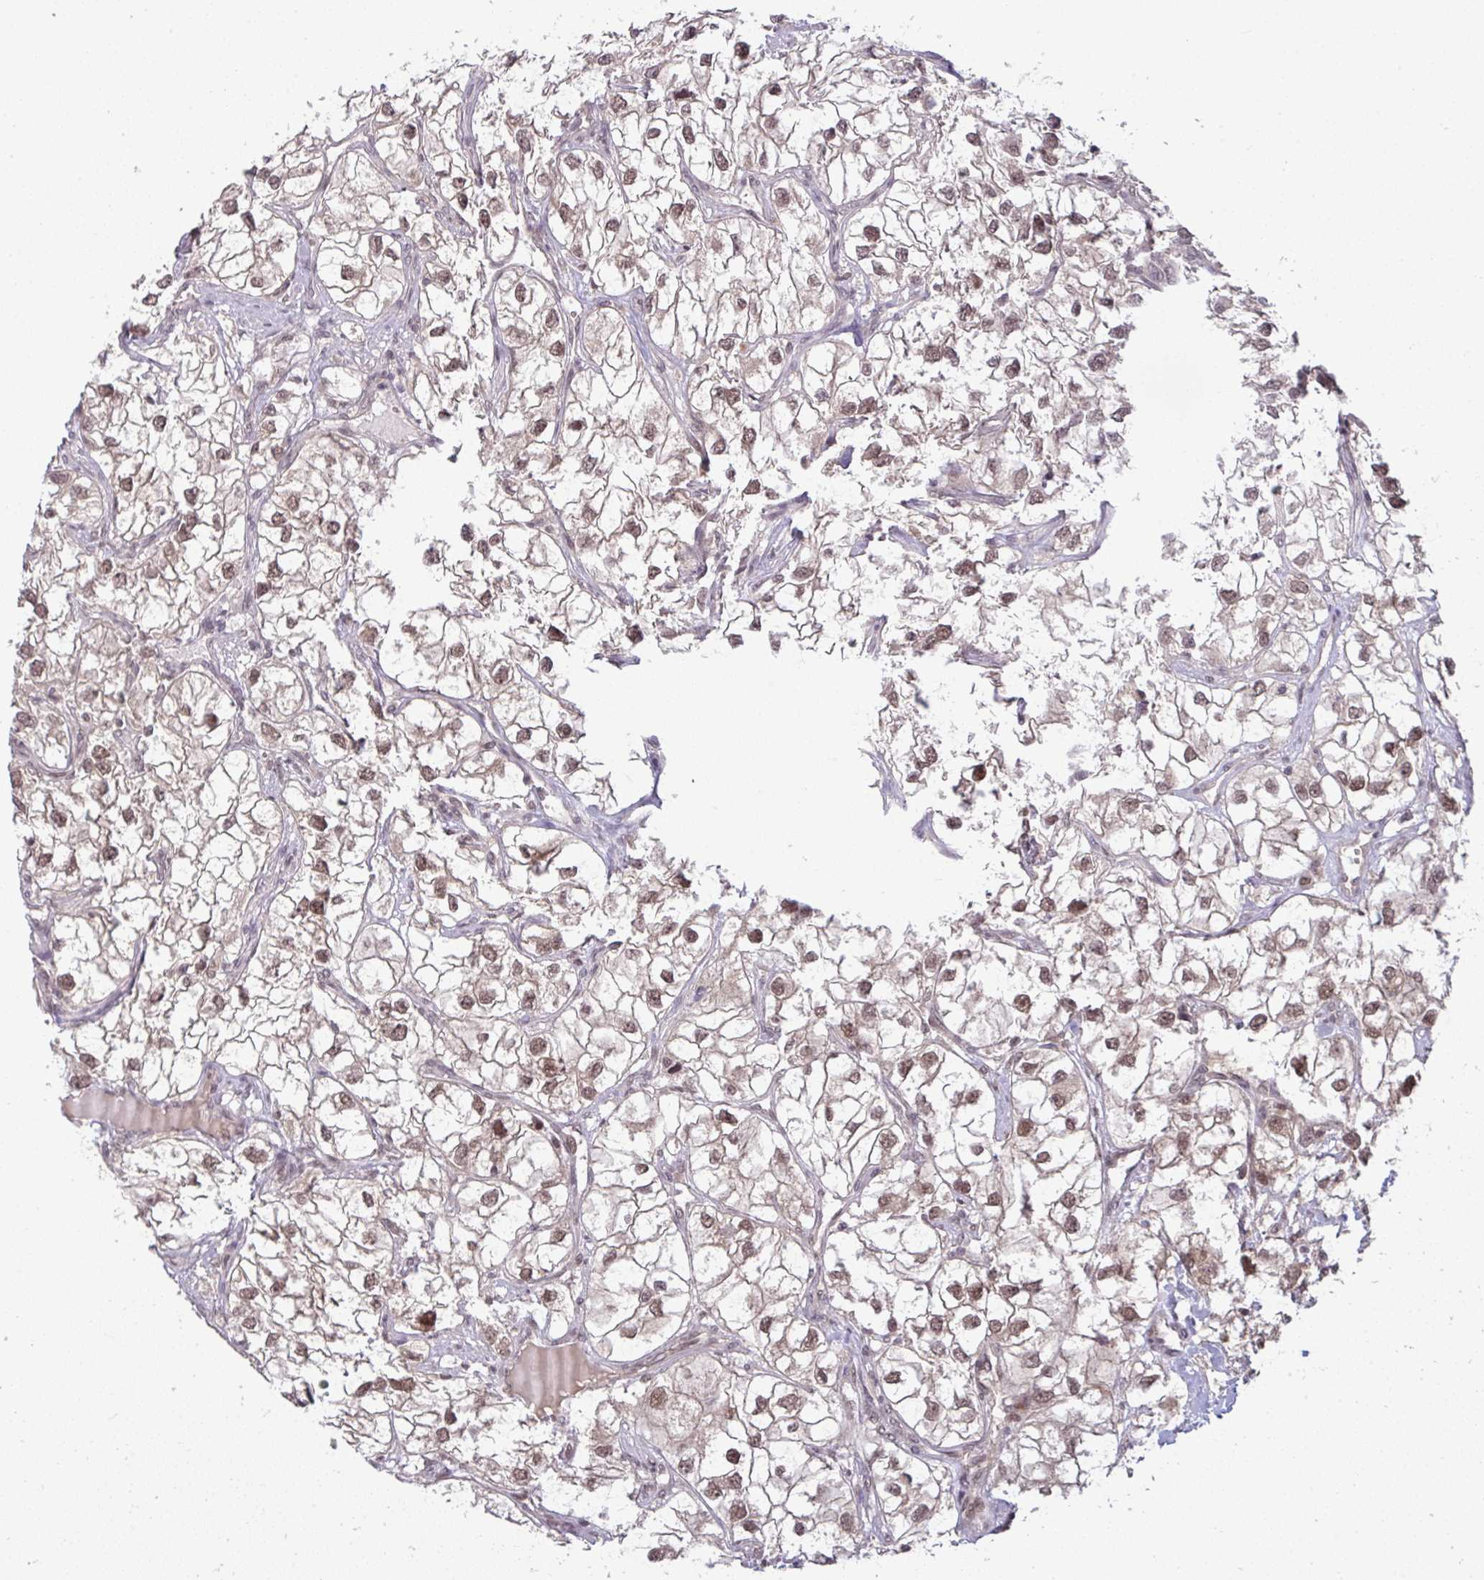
{"staining": {"intensity": "moderate", "quantity": ">75%", "location": "nuclear"}, "tissue": "renal cancer", "cell_type": "Tumor cells", "image_type": "cancer", "snomed": [{"axis": "morphology", "description": "Adenocarcinoma, NOS"}, {"axis": "topography", "description": "Kidney"}], "caption": "Protein expression analysis of renal cancer displays moderate nuclear positivity in about >75% of tumor cells.", "gene": "KLF2", "patient": {"sex": "male", "age": 59}}